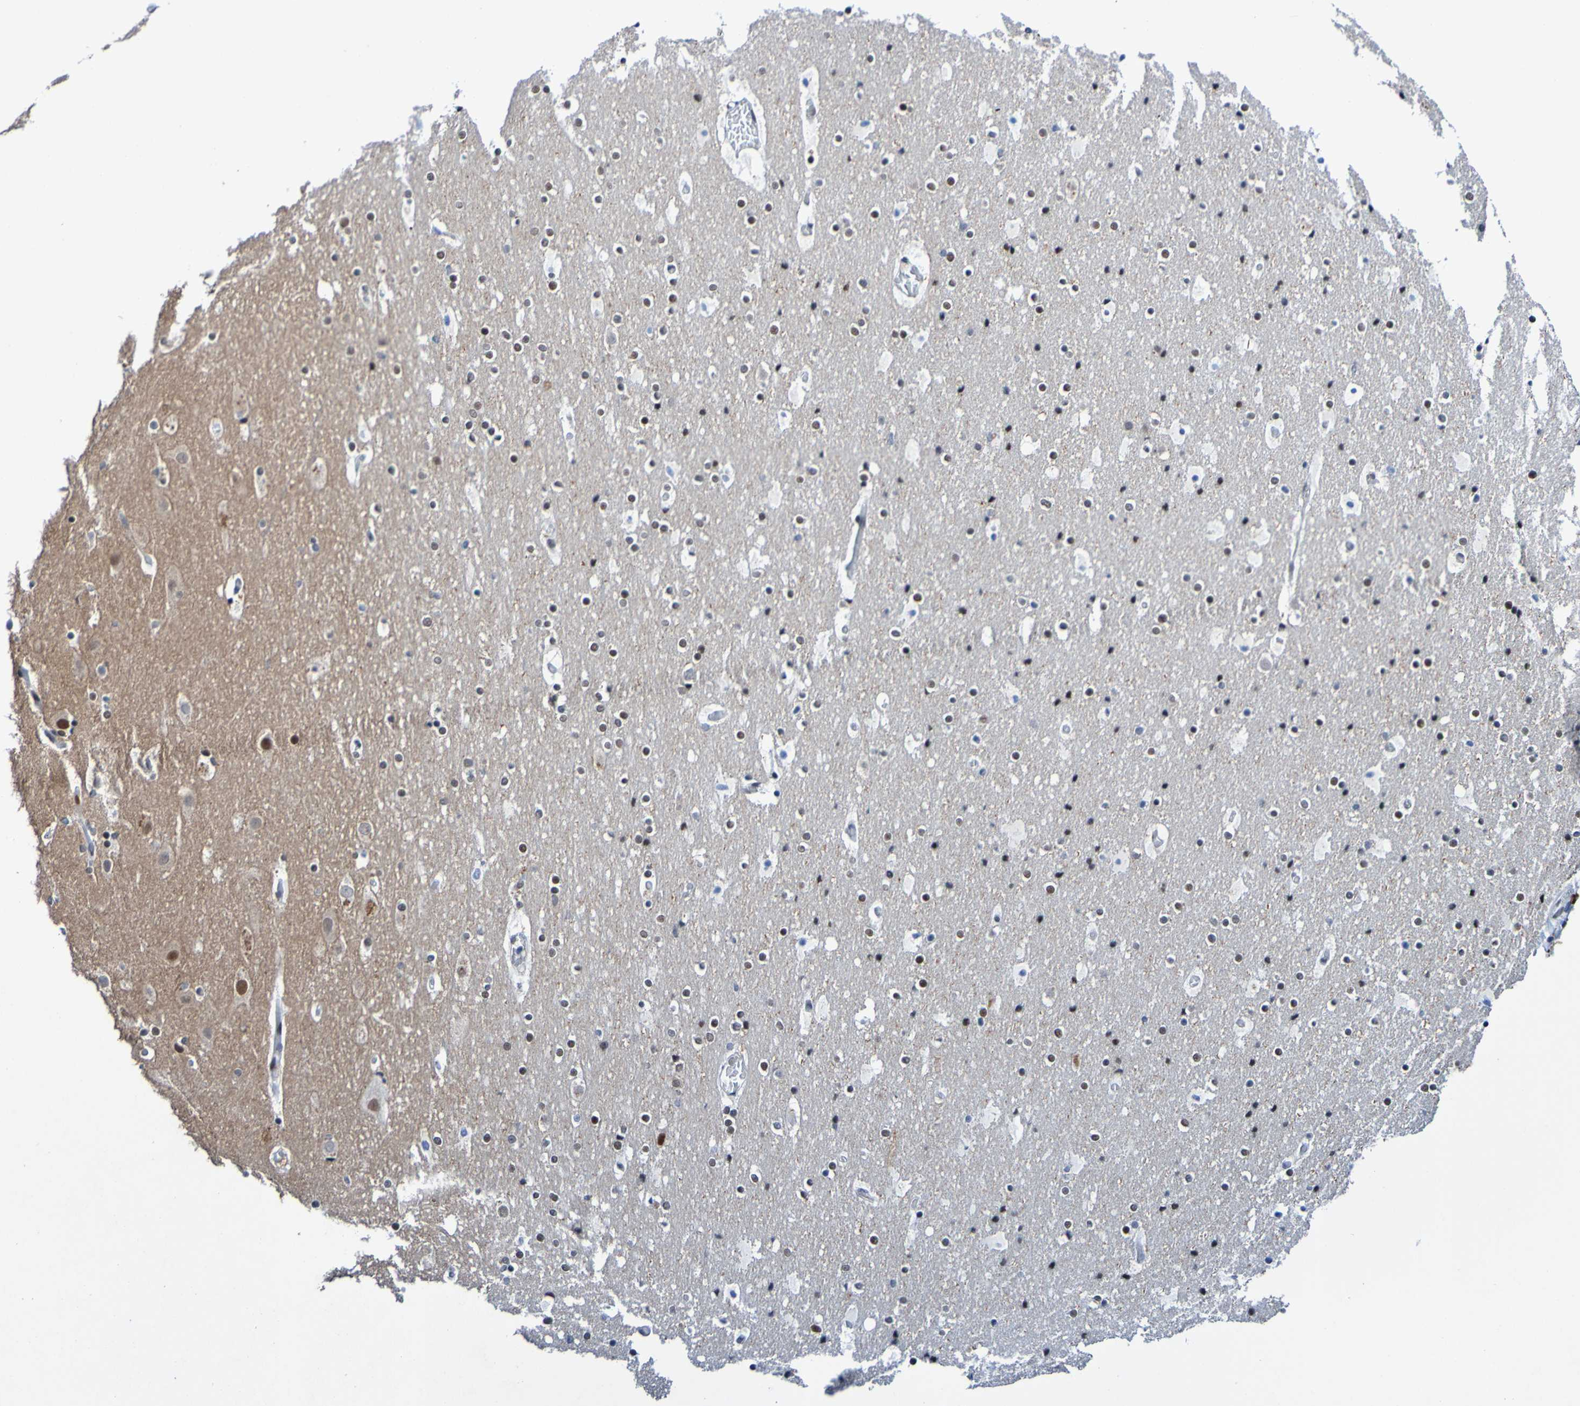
{"staining": {"intensity": "negative", "quantity": "none", "location": "none"}, "tissue": "cerebral cortex", "cell_type": "Endothelial cells", "image_type": "normal", "snomed": [{"axis": "morphology", "description": "Normal tissue, NOS"}, {"axis": "topography", "description": "Cerebral cortex"}], "caption": "Benign cerebral cortex was stained to show a protein in brown. There is no significant staining in endothelial cells.", "gene": "PCGF1", "patient": {"sex": "male", "age": 57}}